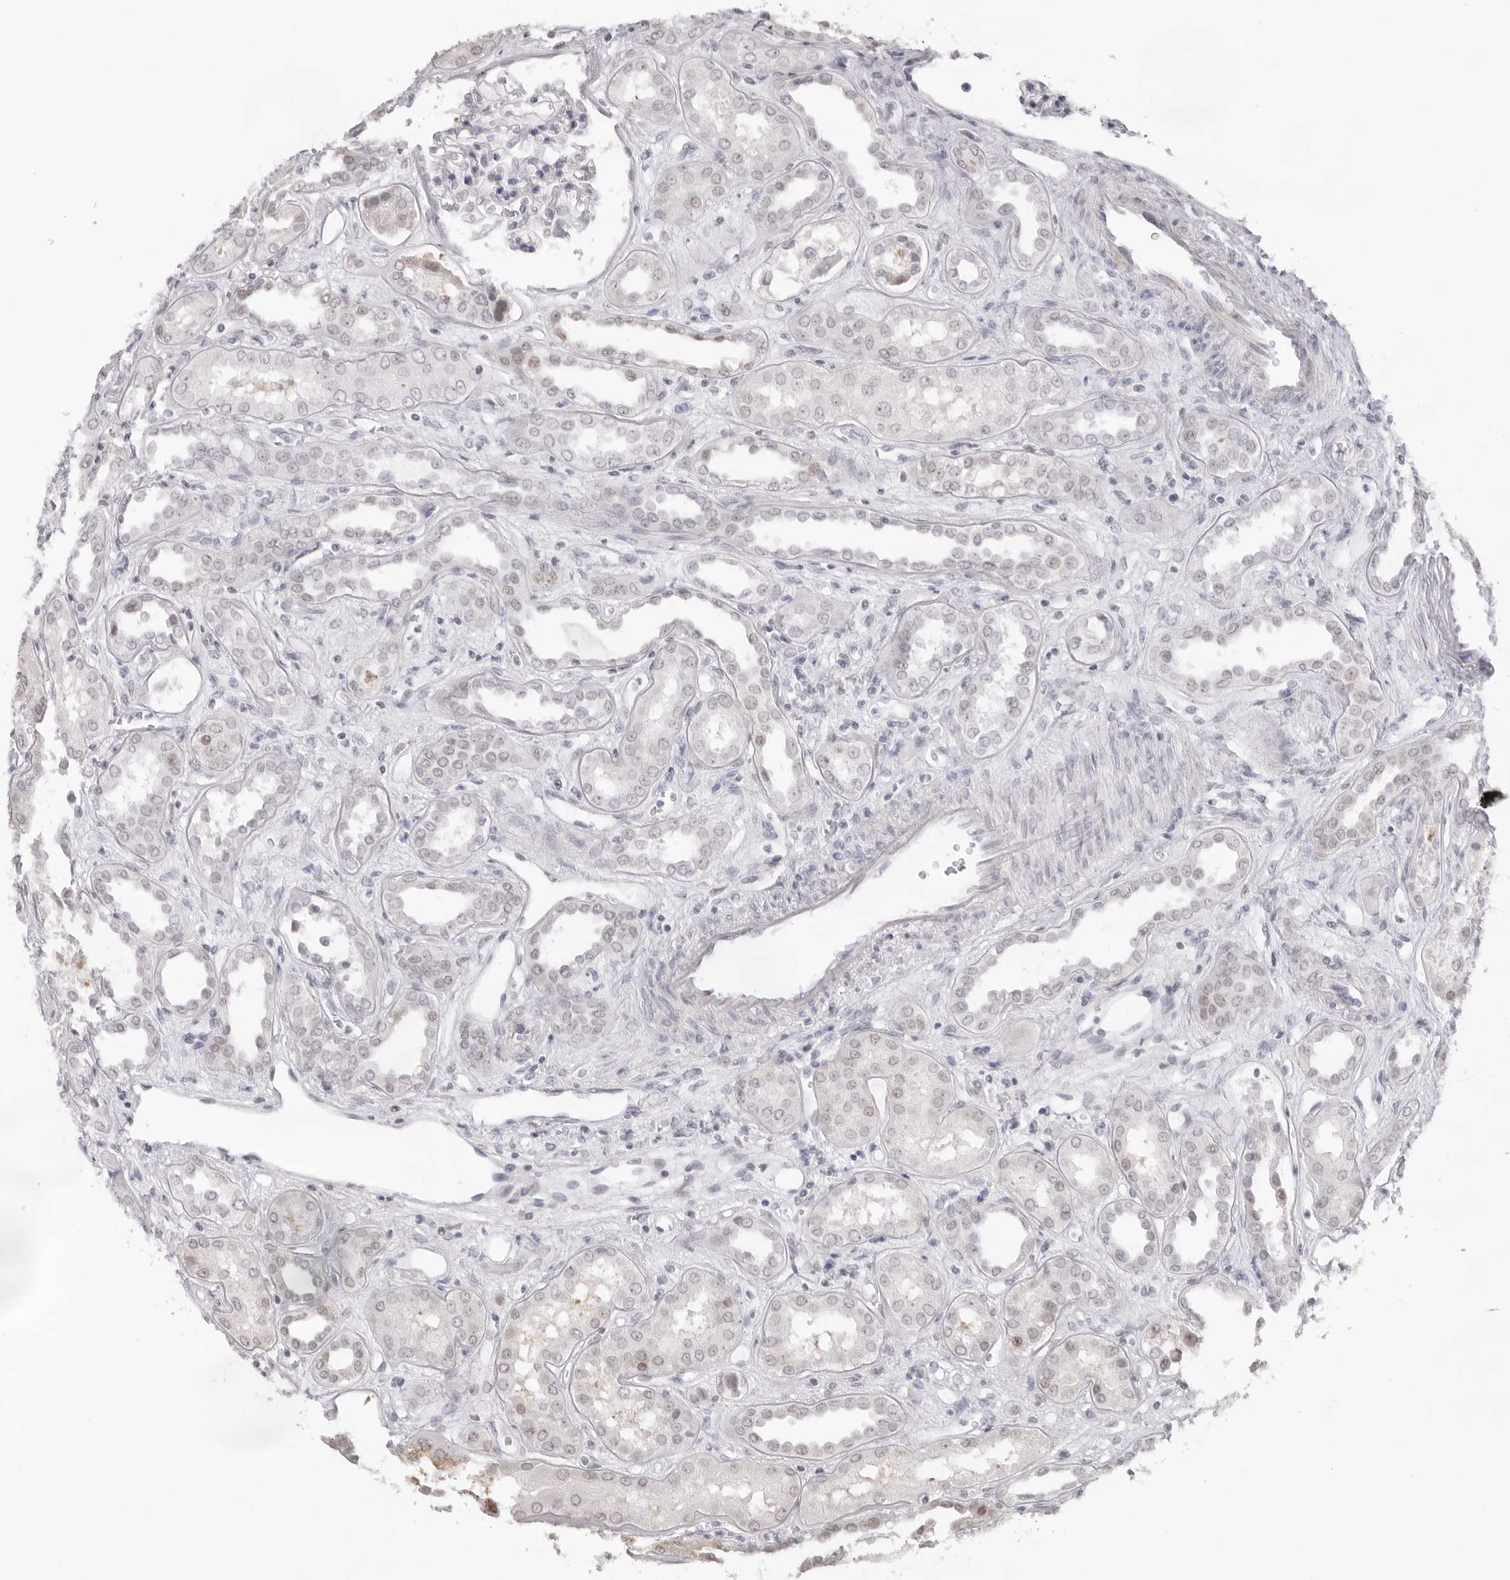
{"staining": {"intensity": "negative", "quantity": "none", "location": "none"}, "tissue": "kidney", "cell_type": "Cells in glomeruli", "image_type": "normal", "snomed": [{"axis": "morphology", "description": "Normal tissue, NOS"}, {"axis": "topography", "description": "Kidney"}], "caption": "Immunohistochemistry histopathology image of normal kidney: human kidney stained with DAB (3,3'-diaminobenzidine) demonstrates no significant protein expression in cells in glomeruli.", "gene": "KLK12", "patient": {"sex": "male", "age": 59}}